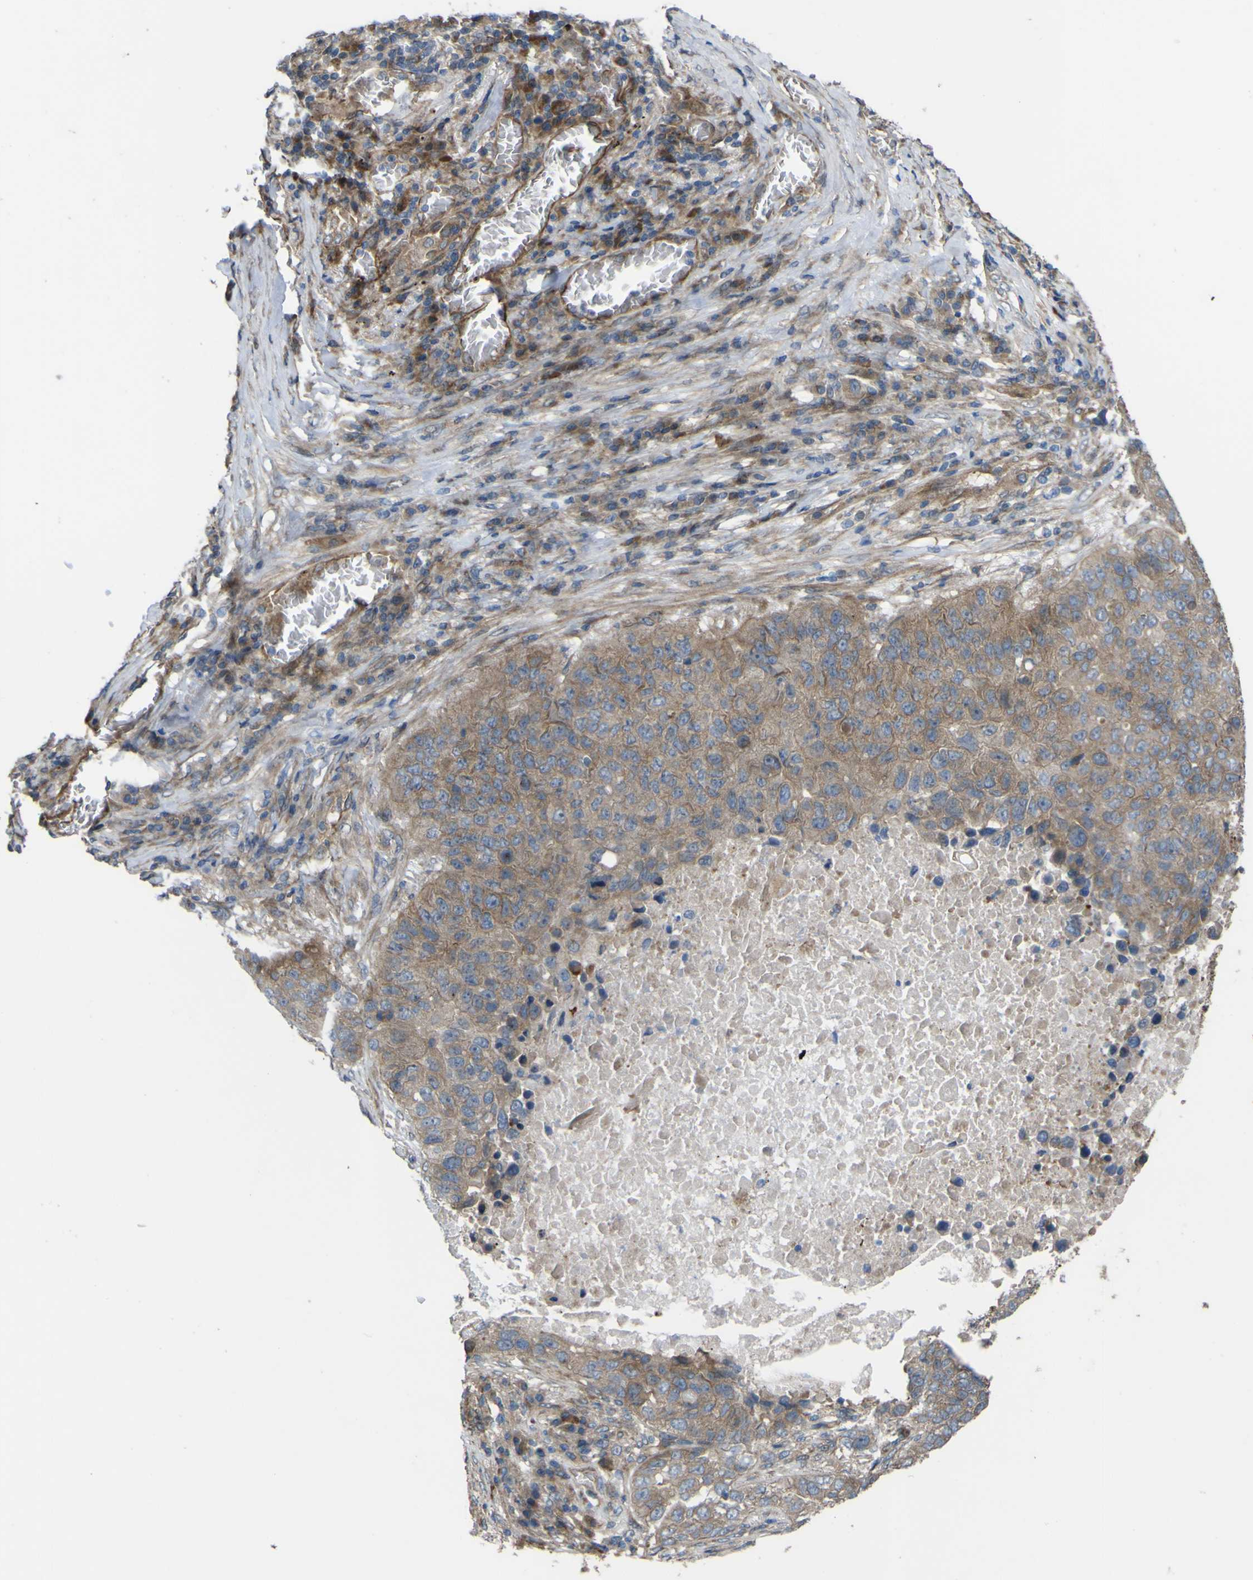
{"staining": {"intensity": "weak", "quantity": ">75%", "location": "cytoplasmic/membranous"}, "tissue": "lung cancer", "cell_type": "Tumor cells", "image_type": "cancer", "snomed": [{"axis": "morphology", "description": "Squamous cell carcinoma, NOS"}, {"axis": "topography", "description": "Lung"}], "caption": "This is a photomicrograph of IHC staining of lung cancer, which shows weak expression in the cytoplasmic/membranous of tumor cells.", "gene": "FBXO30", "patient": {"sex": "male", "age": 57}}